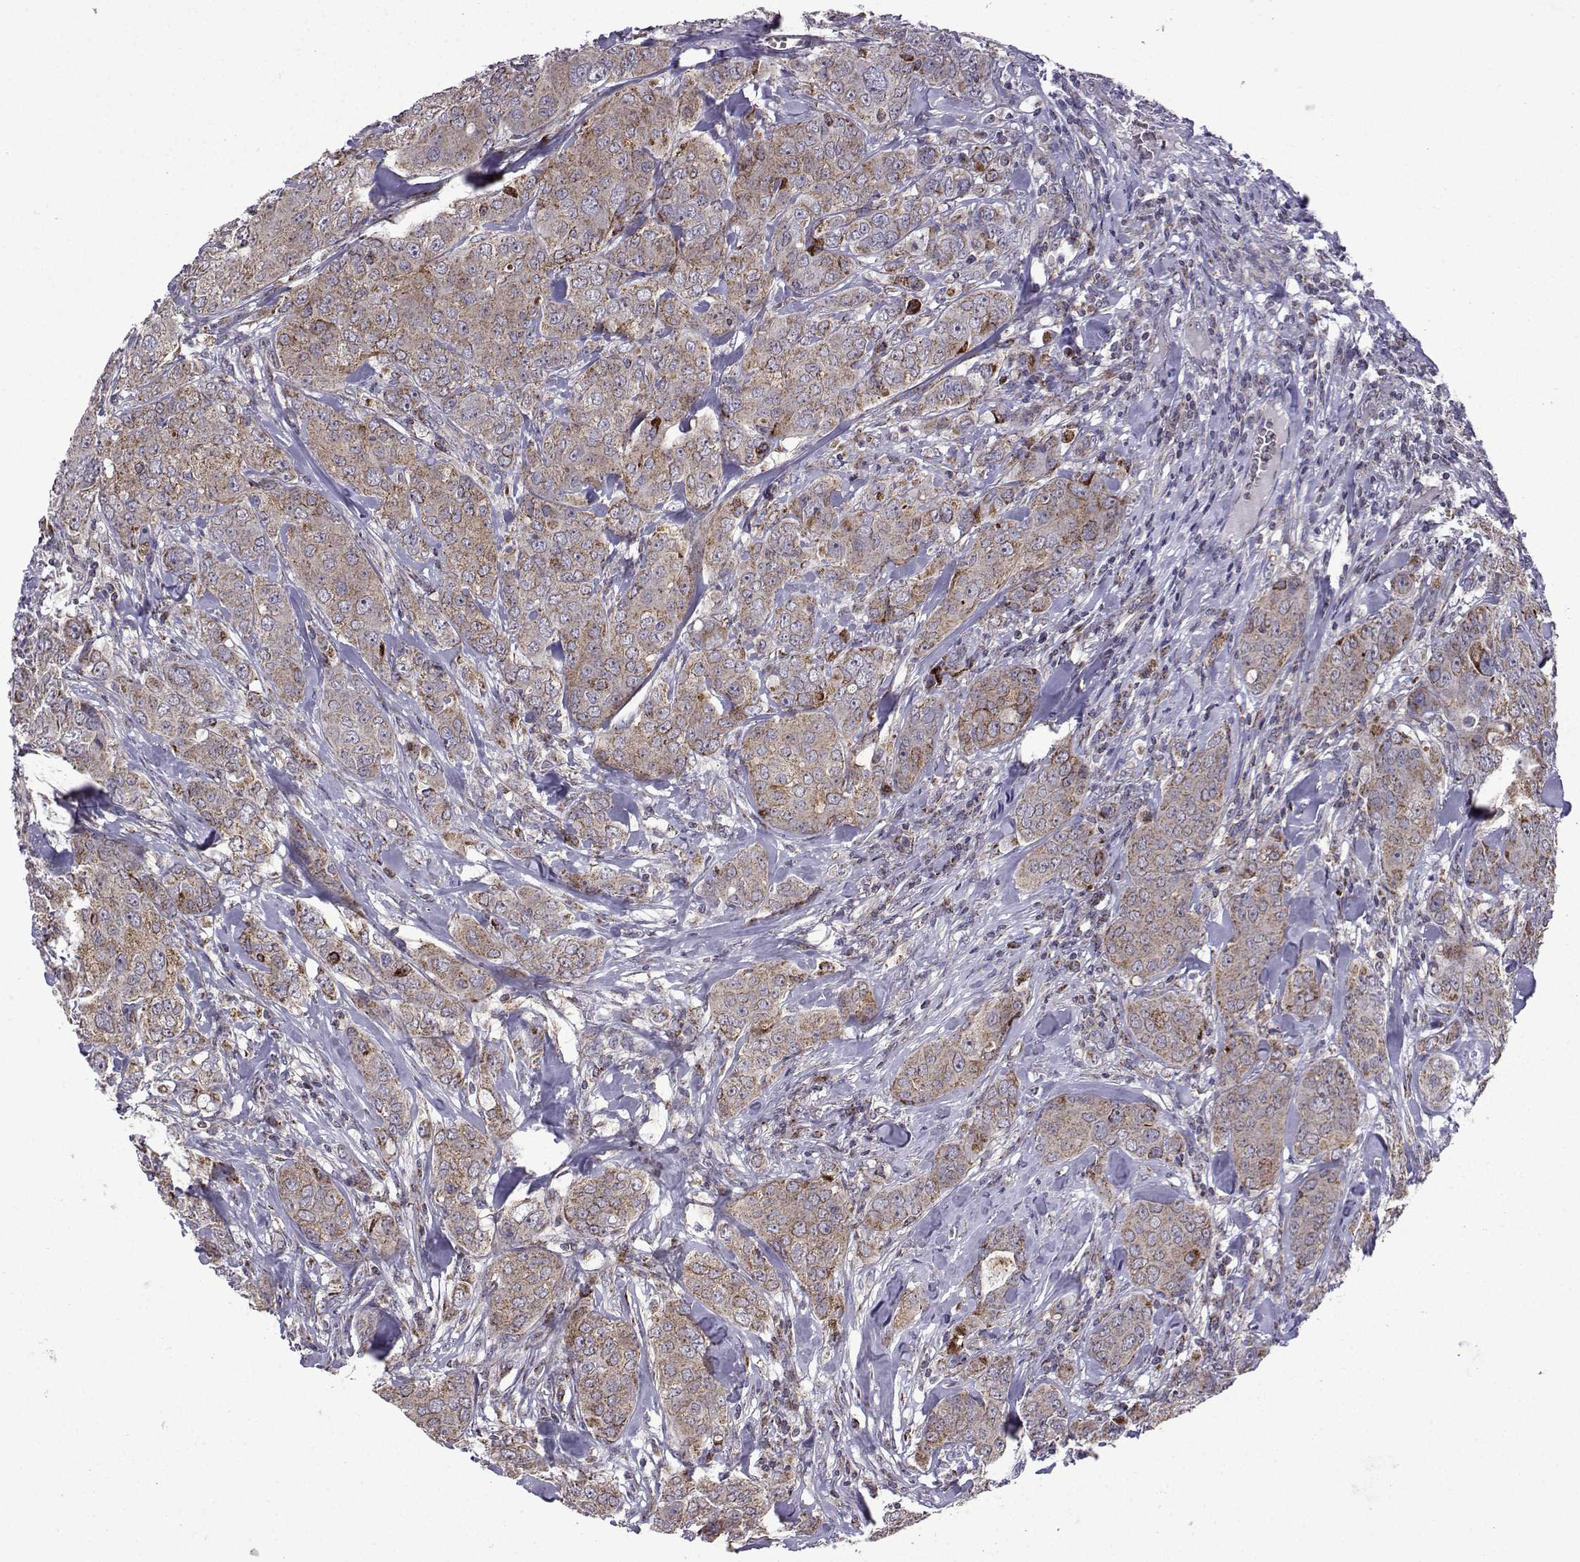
{"staining": {"intensity": "strong", "quantity": "<25%", "location": "cytoplasmic/membranous"}, "tissue": "breast cancer", "cell_type": "Tumor cells", "image_type": "cancer", "snomed": [{"axis": "morphology", "description": "Duct carcinoma"}, {"axis": "topography", "description": "Breast"}], "caption": "Tumor cells display strong cytoplasmic/membranous staining in approximately <25% of cells in infiltrating ductal carcinoma (breast).", "gene": "TAB2", "patient": {"sex": "female", "age": 43}}